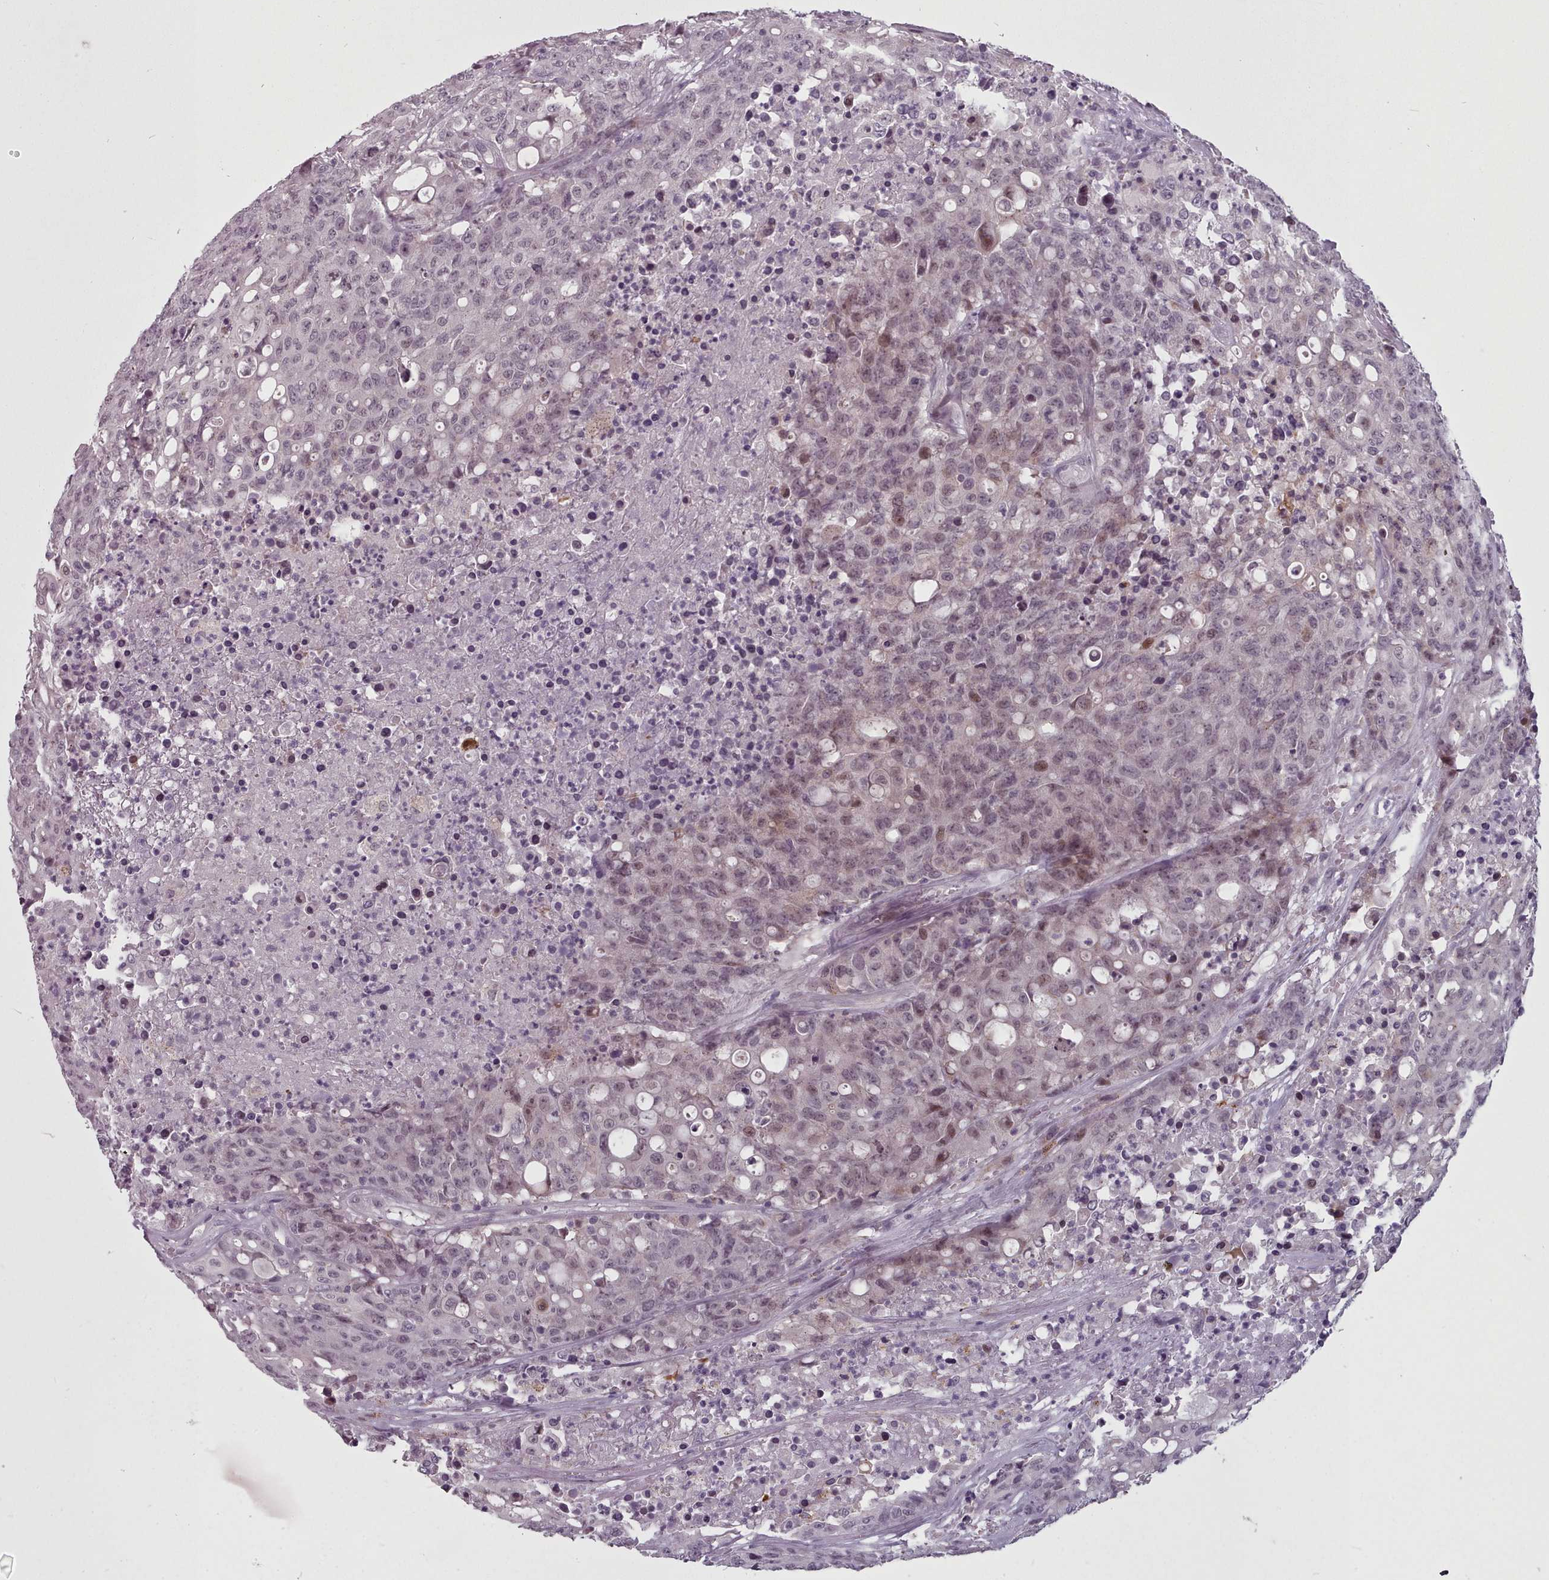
{"staining": {"intensity": "moderate", "quantity": "<25%", "location": "nuclear"}, "tissue": "colorectal cancer", "cell_type": "Tumor cells", "image_type": "cancer", "snomed": [{"axis": "morphology", "description": "Adenocarcinoma, NOS"}, {"axis": "topography", "description": "Colon"}], "caption": "Adenocarcinoma (colorectal) was stained to show a protein in brown. There is low levels of moderate nuclear expression in approximately <25% of tumor cells.", "gene": "PBX4", "patient": {"sex": "male", "age": 51}}